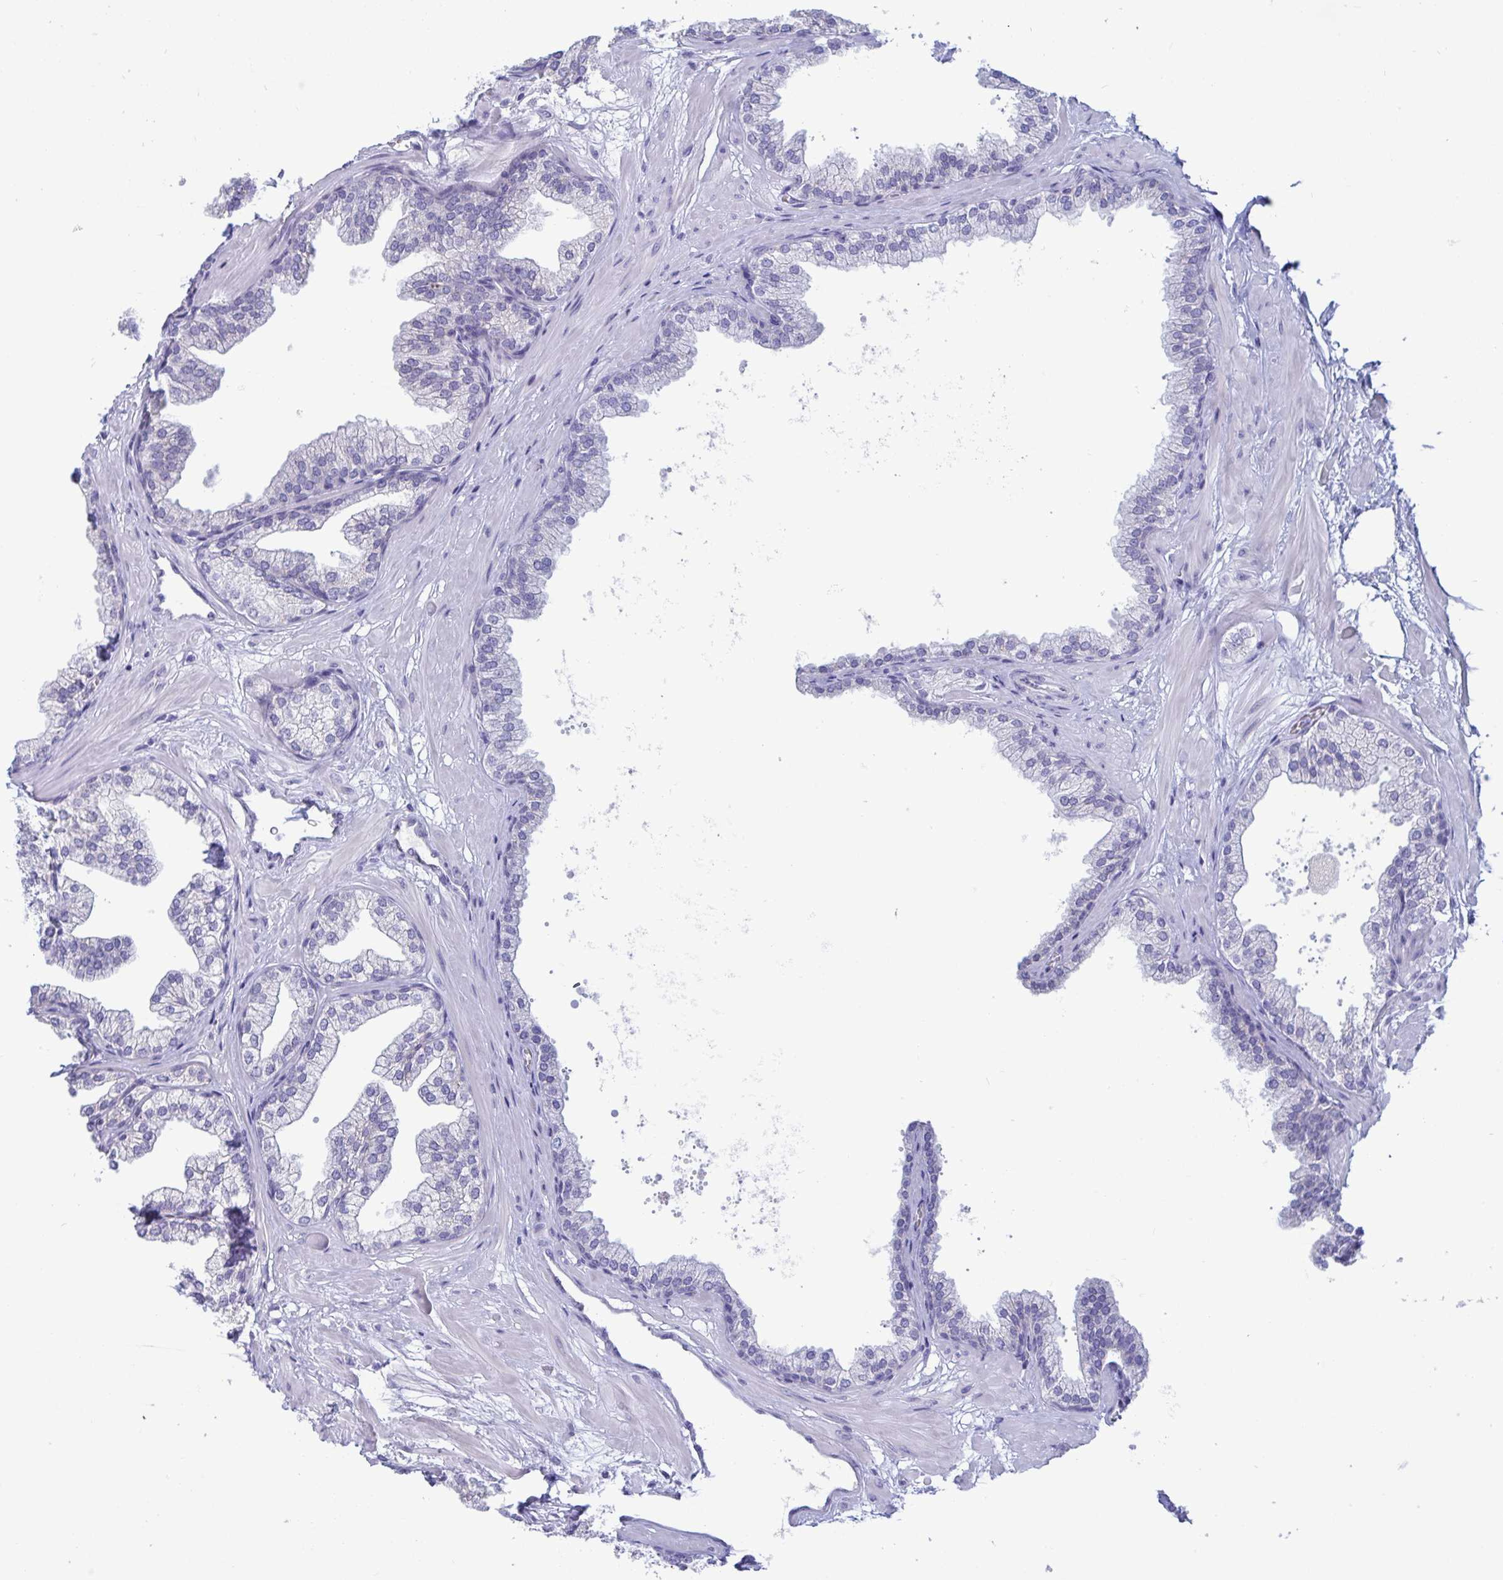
{"staining": {"intensity": "negative", "quantity": "none", "location": "none"}, "tissue": "prostate", "cell_type": "Glandular cells", "image_type": "normal", "snomed": [{"axis": "morphology", "description": "Normal tissue, NOS"}, {"axis": "topography", "description": "Prostate"}], "caption": "IHC of benign prostate exhibits no expression in glandular cells. (DAB (3,3'-diaminobenzidine) immunohistochemistry (IHC) visualized using brightfield microscopy, high magnification).", "gene": "TAS2R38", "patient": {"sex": "male", "age": 37}}